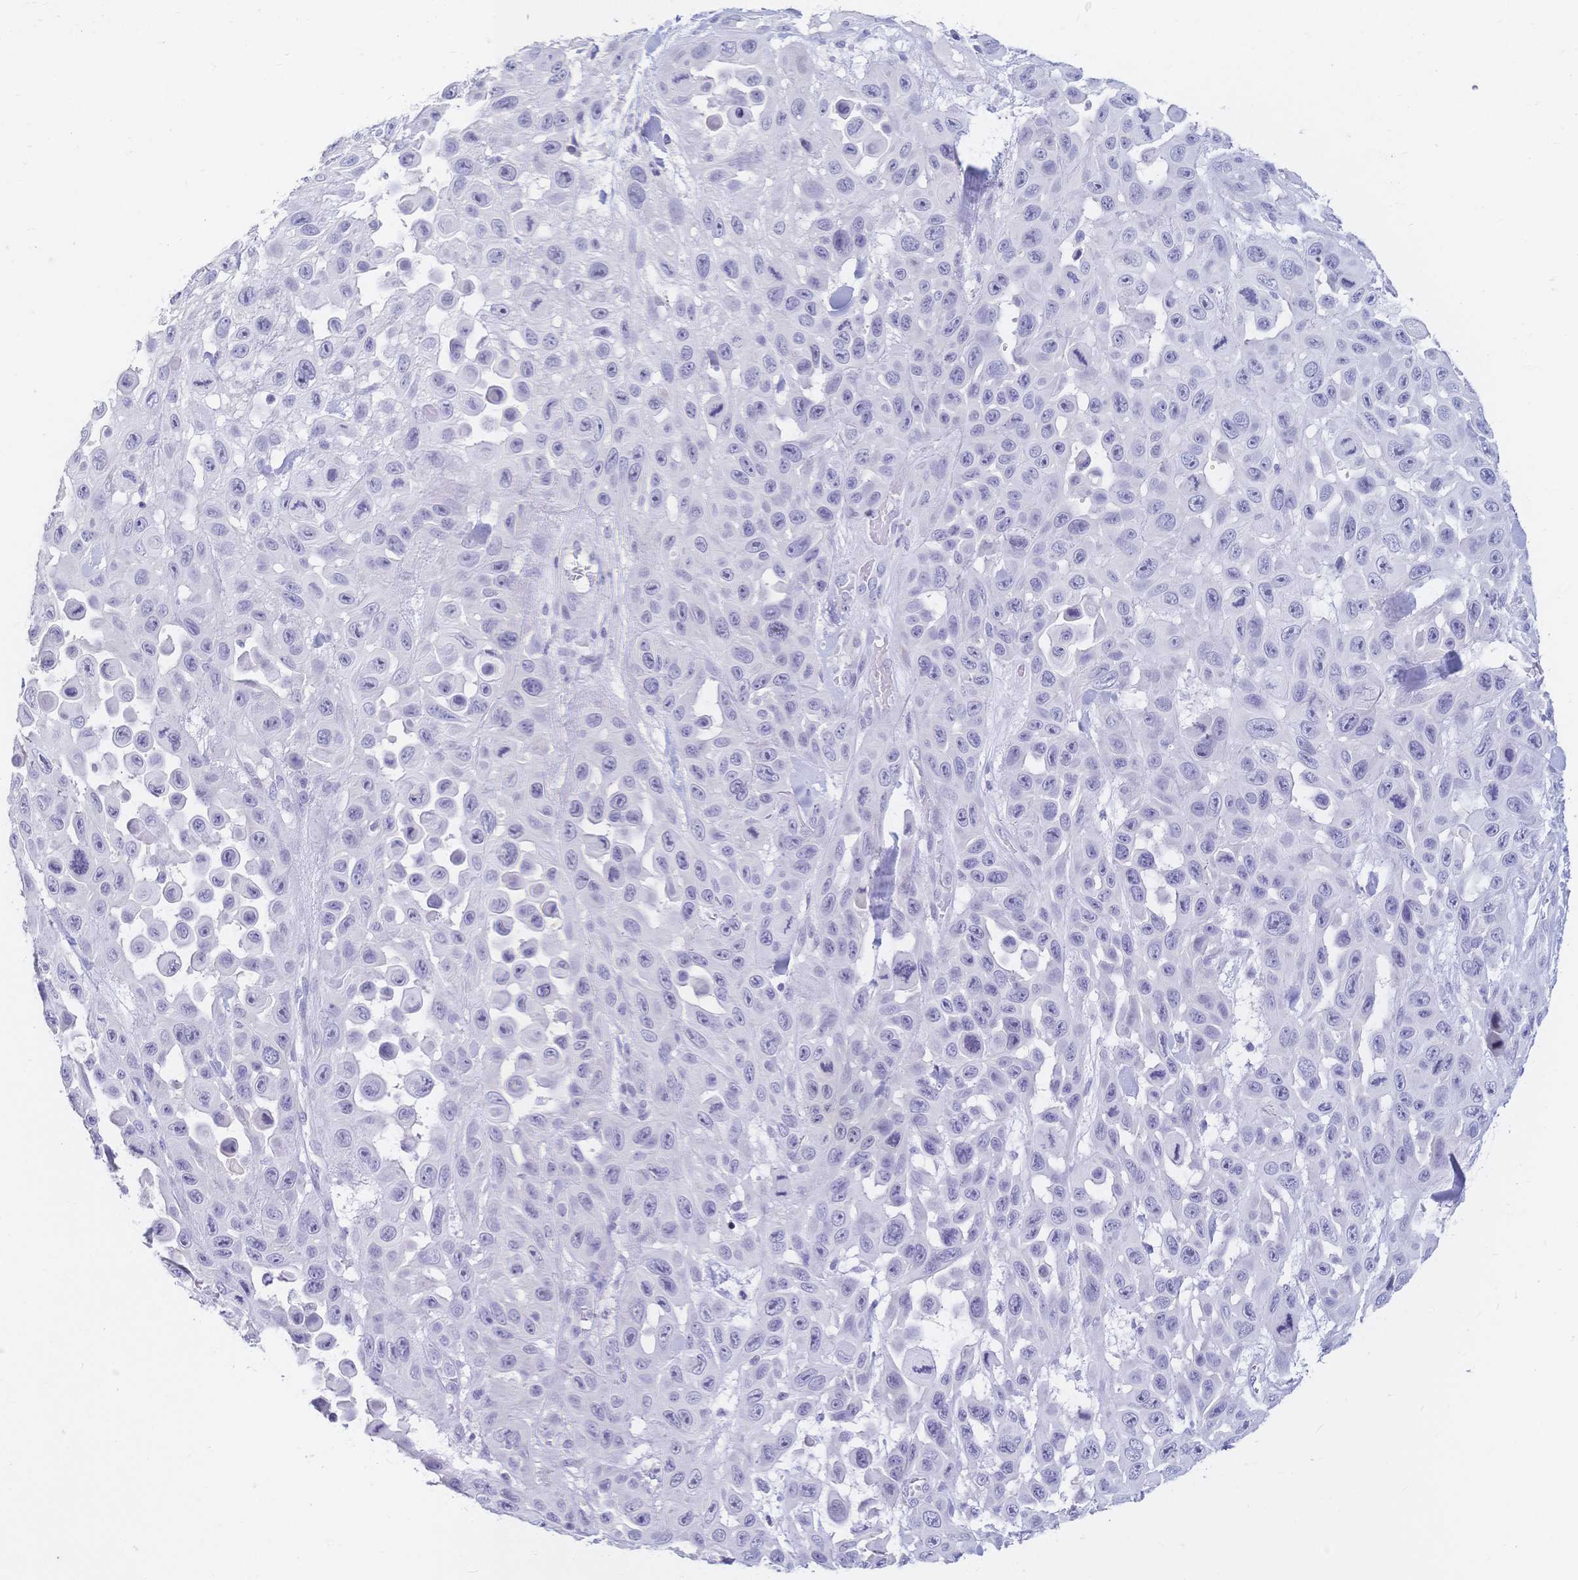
{"staining": {"intensity": "negative", "quantity": "none", "location": "none"}, "tissue": "skin cancer", "cell_type": "Tumor cells", "image_type": "cancer", "snomed": [{"axis": "morphology", "description": "Squamous cell carcinoma, NOS"}, {"axis": "topography", "description": "Skin"}], "caption": "Immunohistochemistry (IHC) of skin cancer displays no staining in tumor cells.", "gene": "CR2", "patient": {"sex": "male", "age": 81}}